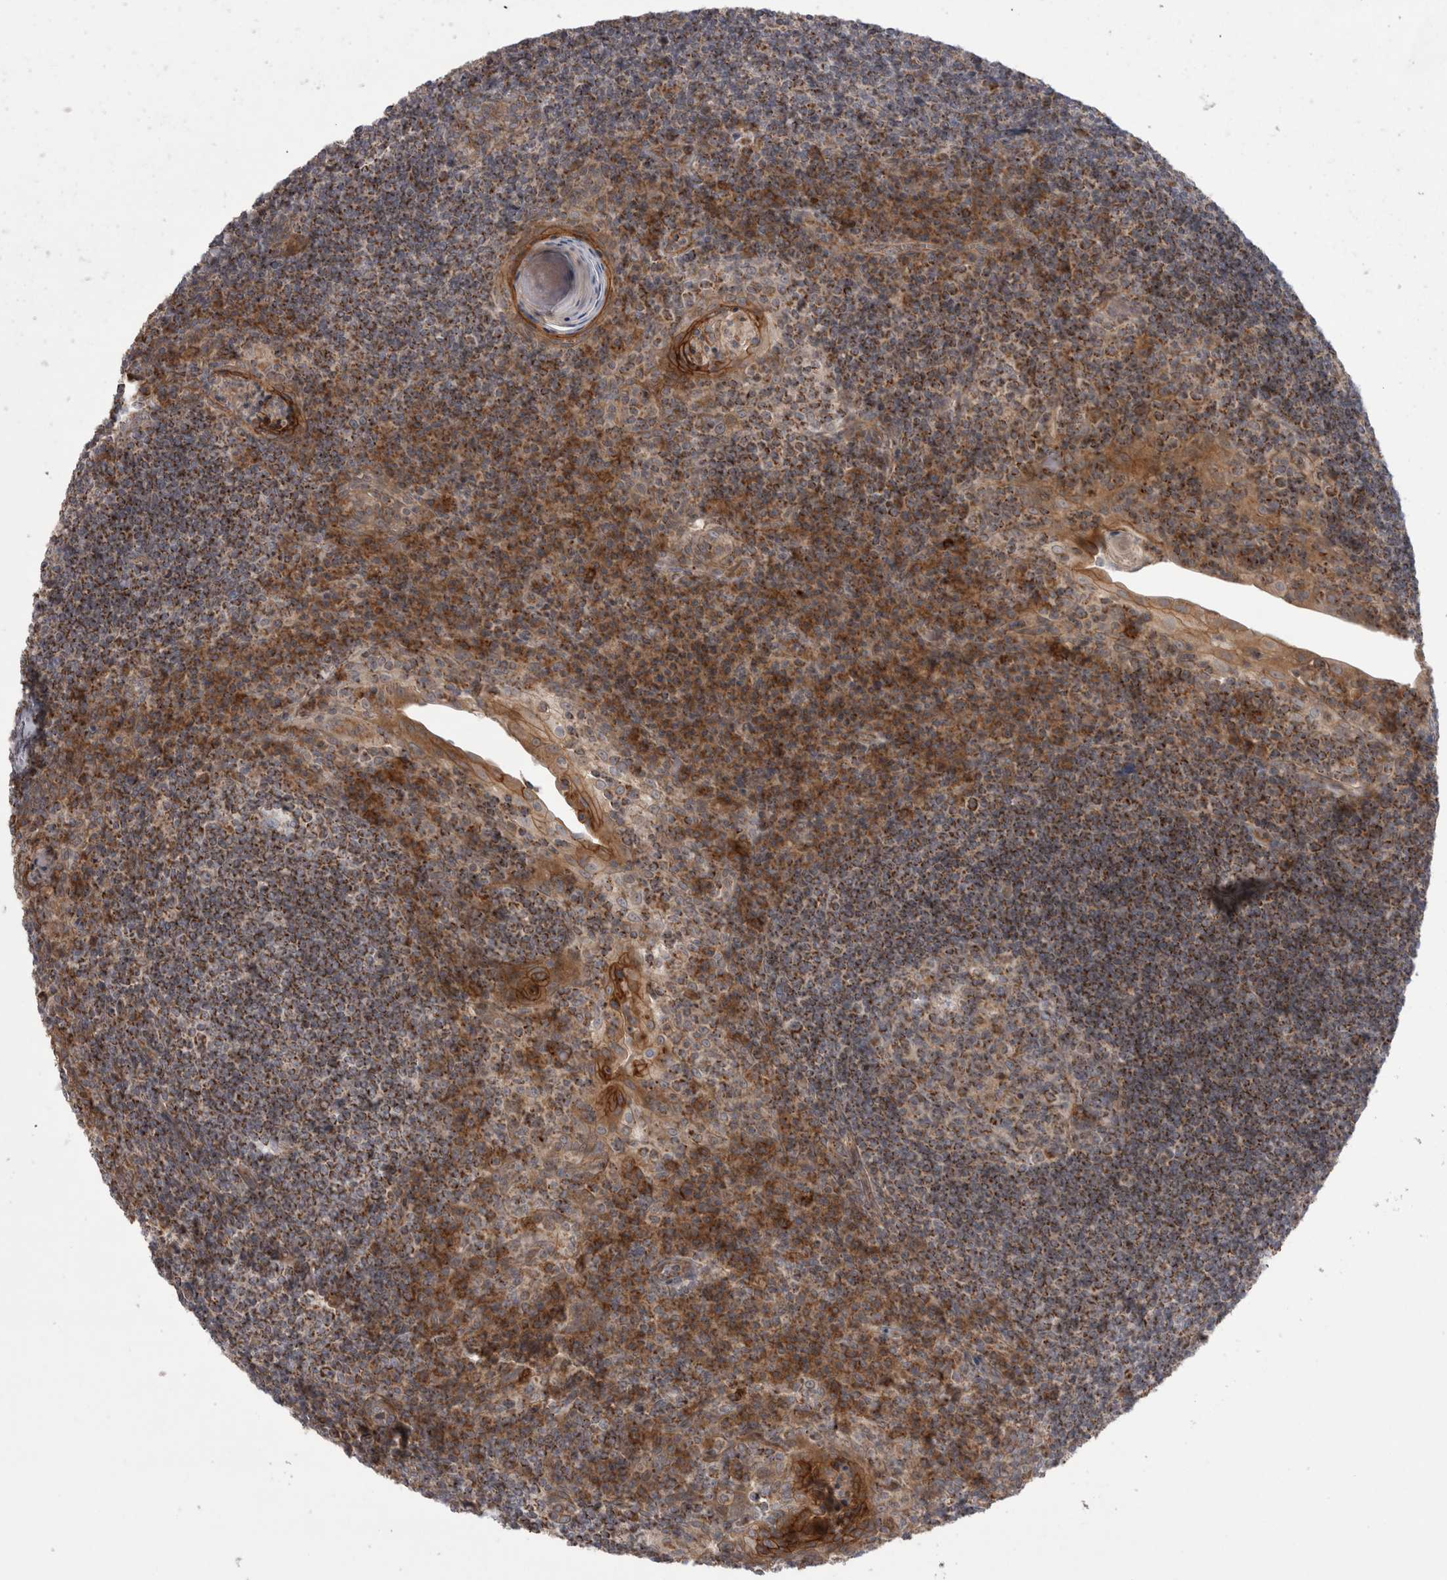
{"staining": {"intensity": "moderate", "quantity": ">75%", "location": "cytoplasmic/membranous"}, "tissue": "tonsil", "cell_type": "Germinal center cells", "image_type": "normal", "snomed": [{"axis": "morphology", "description": "Normal tissue, NOS"}, {"axis": "topography", "description": "Tonsil"}], "caption": "Tonsil was stained to show a protein in brown. There is medium levels of moderate cytoplasmic/membranous staining in about >75% of germinal center cells. (DAB (3,3'-diaminobenzidine) IHC with brightfield microscopy, high magnification).", "gene": "DARS2", "patient": {"sex": "male", "age": 37}}